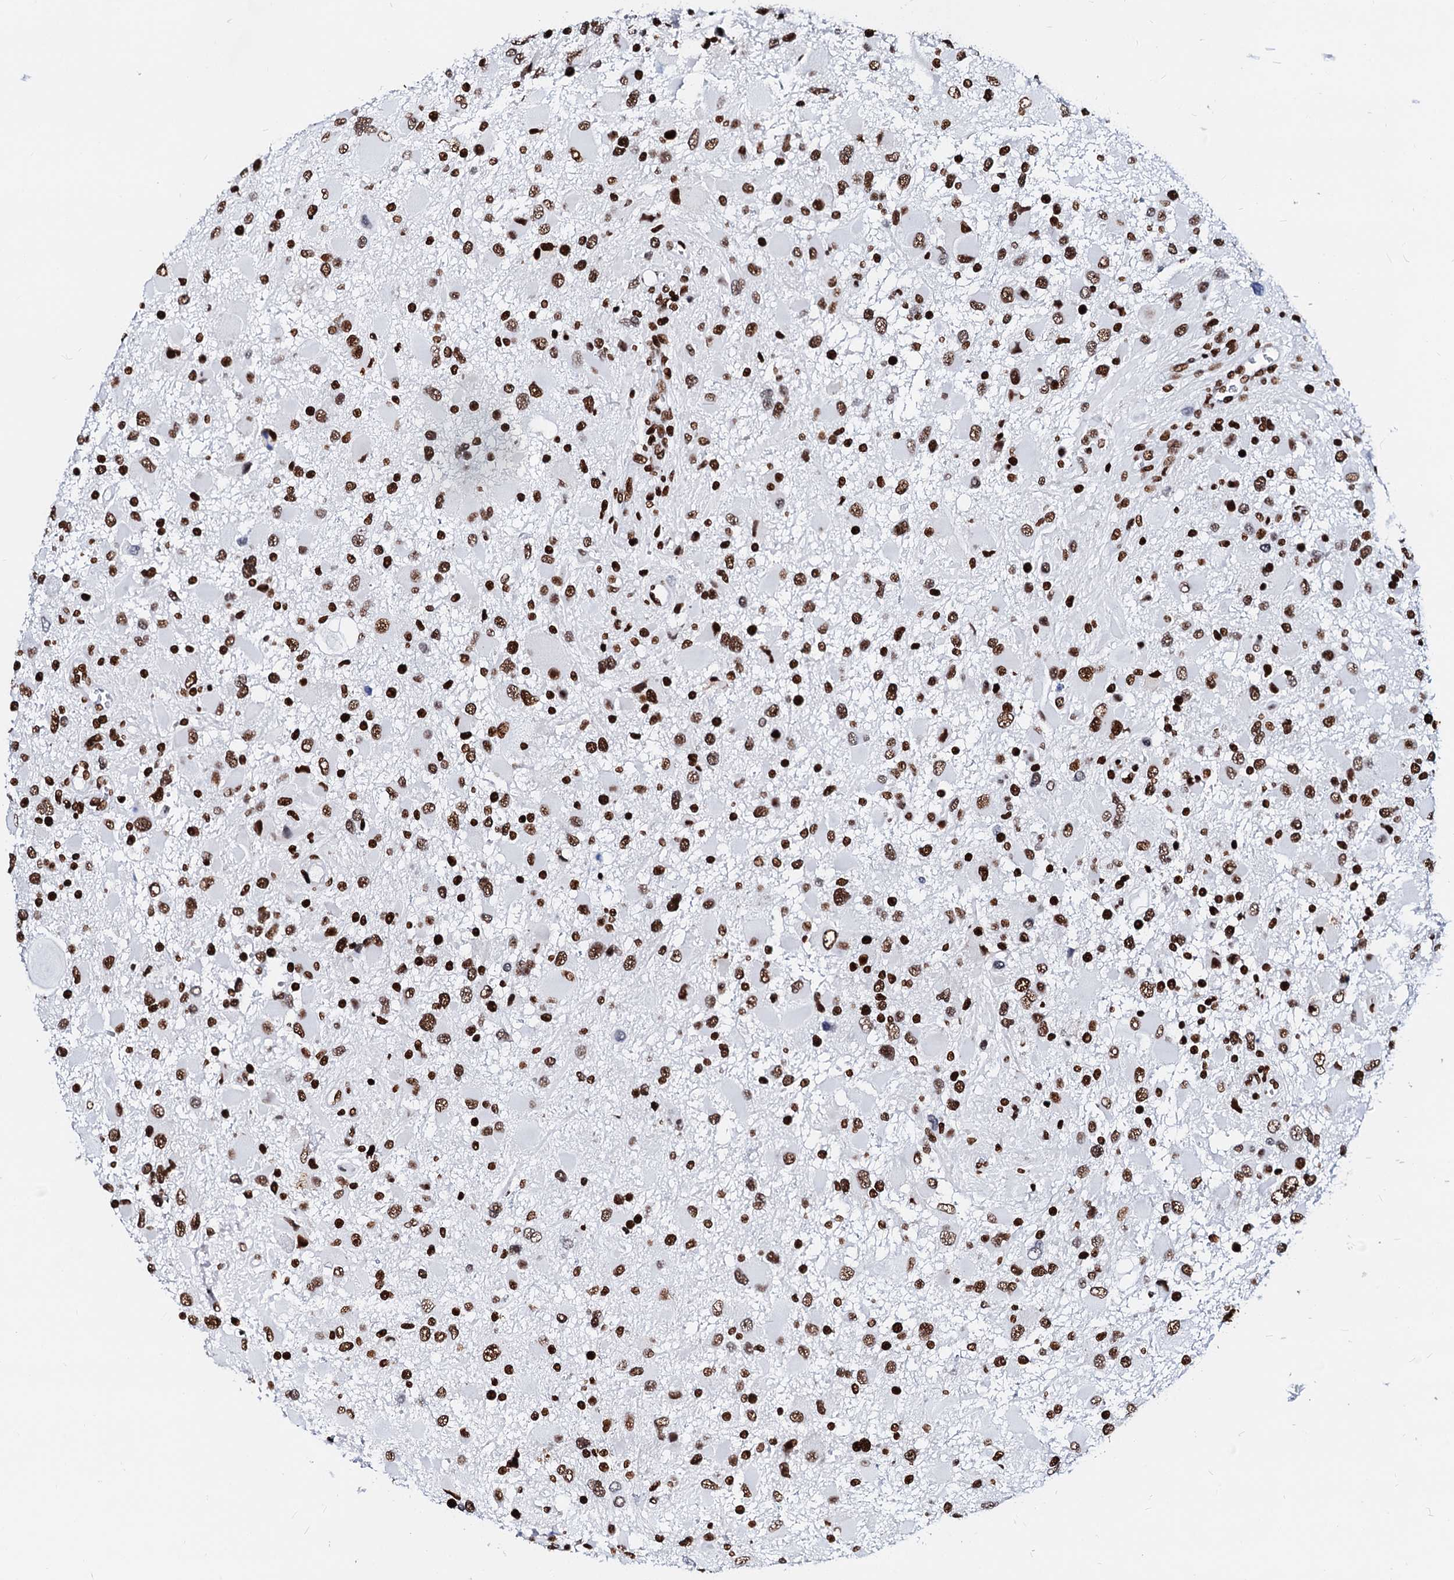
{"staining": {"intensity": "strong", "quantity": ">75%", "location": "nuclear"}, "tissue": "glioma", "cell_type": "Tumor cells", "image_type": "cancer", "snomed": [{"axis": "morphology", "description": "Glioma, malignant, High grade"}, {"axis": "topography", "description": "Brain"}], "caption": "DAB immunohistochemical staining of glioma reveals strong nuclear protein positivity in about >75% of tumor cells. Nuclei are stained in blue.", "gene": "RALY", "patient": {"sex": "male", "age": 53}}